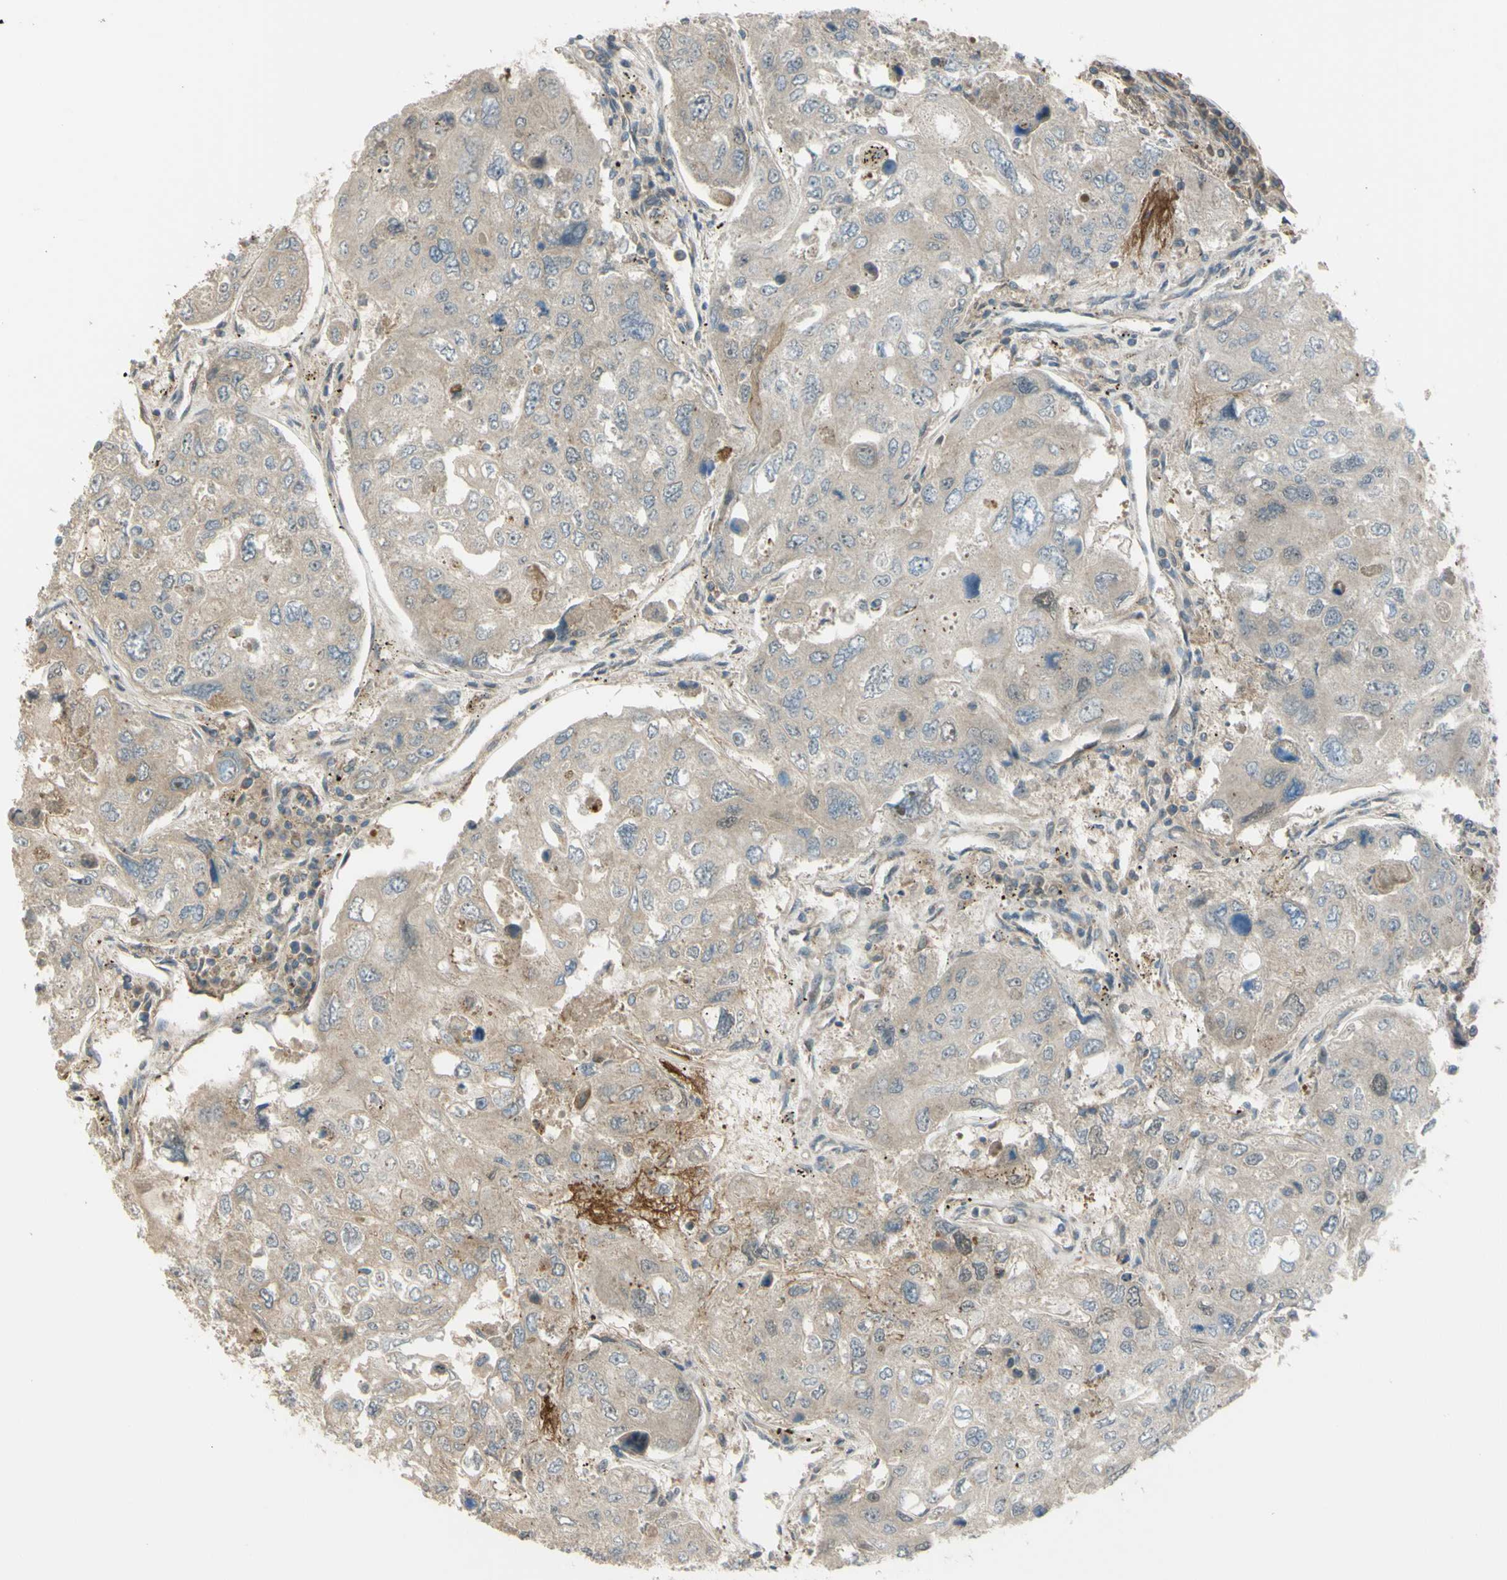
{"staining": {"intensity": "weak", "quantity": "<25%", "location": "cytoplasmic/membranous,nuclear"}, "tissue": "urothelial cancer", "cell_type": "Tumor cells", "image_type": "cancer", "snomed": [{"axis": "morphology", "description": "Urothelial carcinoma, High grade"}, {"axis": "topography", "description": "Lymph node"}, {"axis": "topography", "description": "Urinary bladder"}], "caption": "IHC of human urothelial carcinoma (high-grade) exhibits no expression in tumor cells. The staining was performed using DAB to visualize the protein expression in brown, while the nuclei were stained in blue with hematoxylin (Magnification: 20x).", "gene": "FLII", "patient": {"sex": "male", "age": 51}}